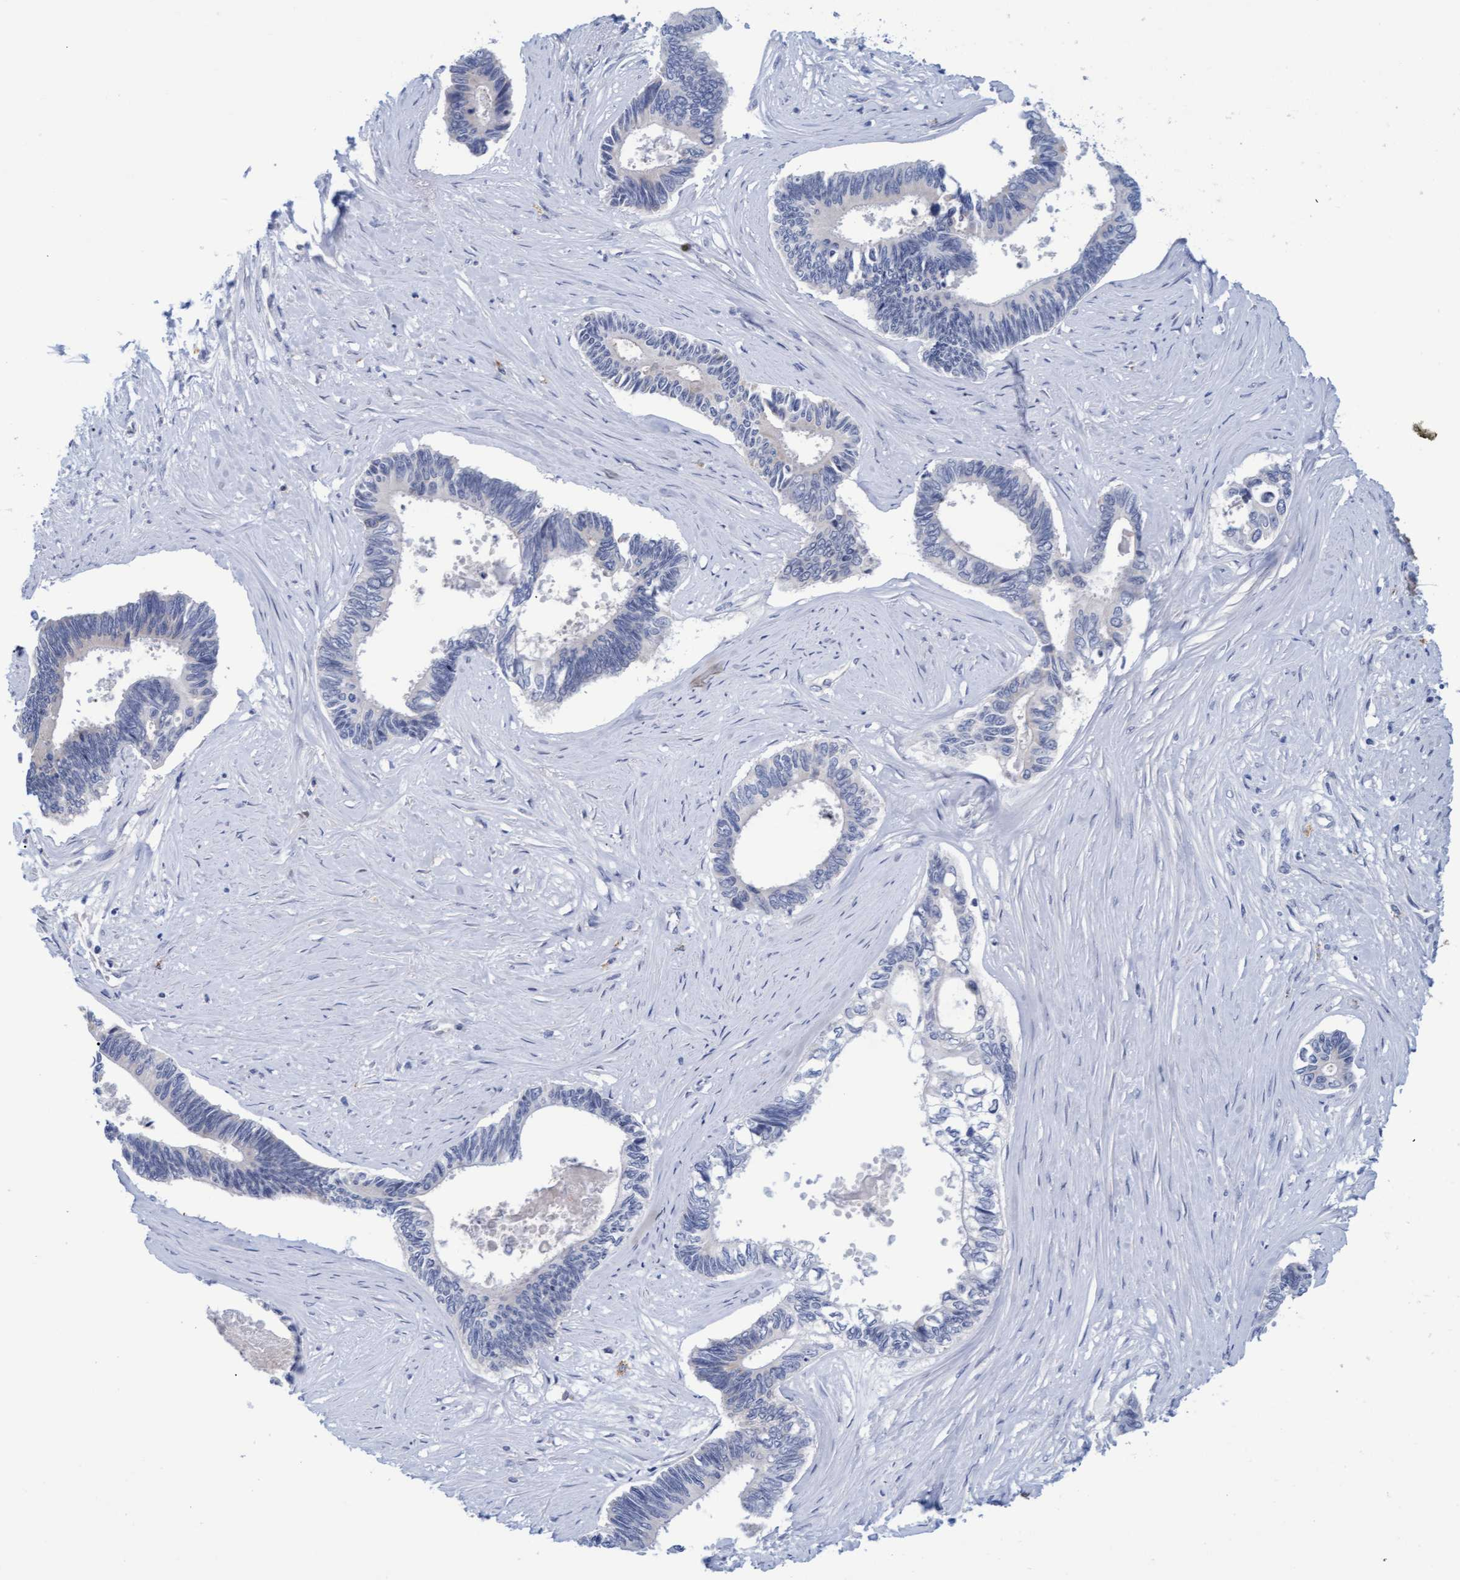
{"staining": {"intensity": "negative", "quantity": "none", "location": "none"}, "tissue": "pancreatic cancer", "cell_type": "Tumor cells", "image_type": "cancer", "snomed": [{"axis": "morphology", "description": "Adenocarcinoma, NOS"}, {"axis": "topography", "description": "Pancreas"}], "caption": "A histopathology image of human pancreatic cancer is negative for staining in tumor cells.", "gene": "STXBP1", "patient": {"sex": "female", "age": 70}}